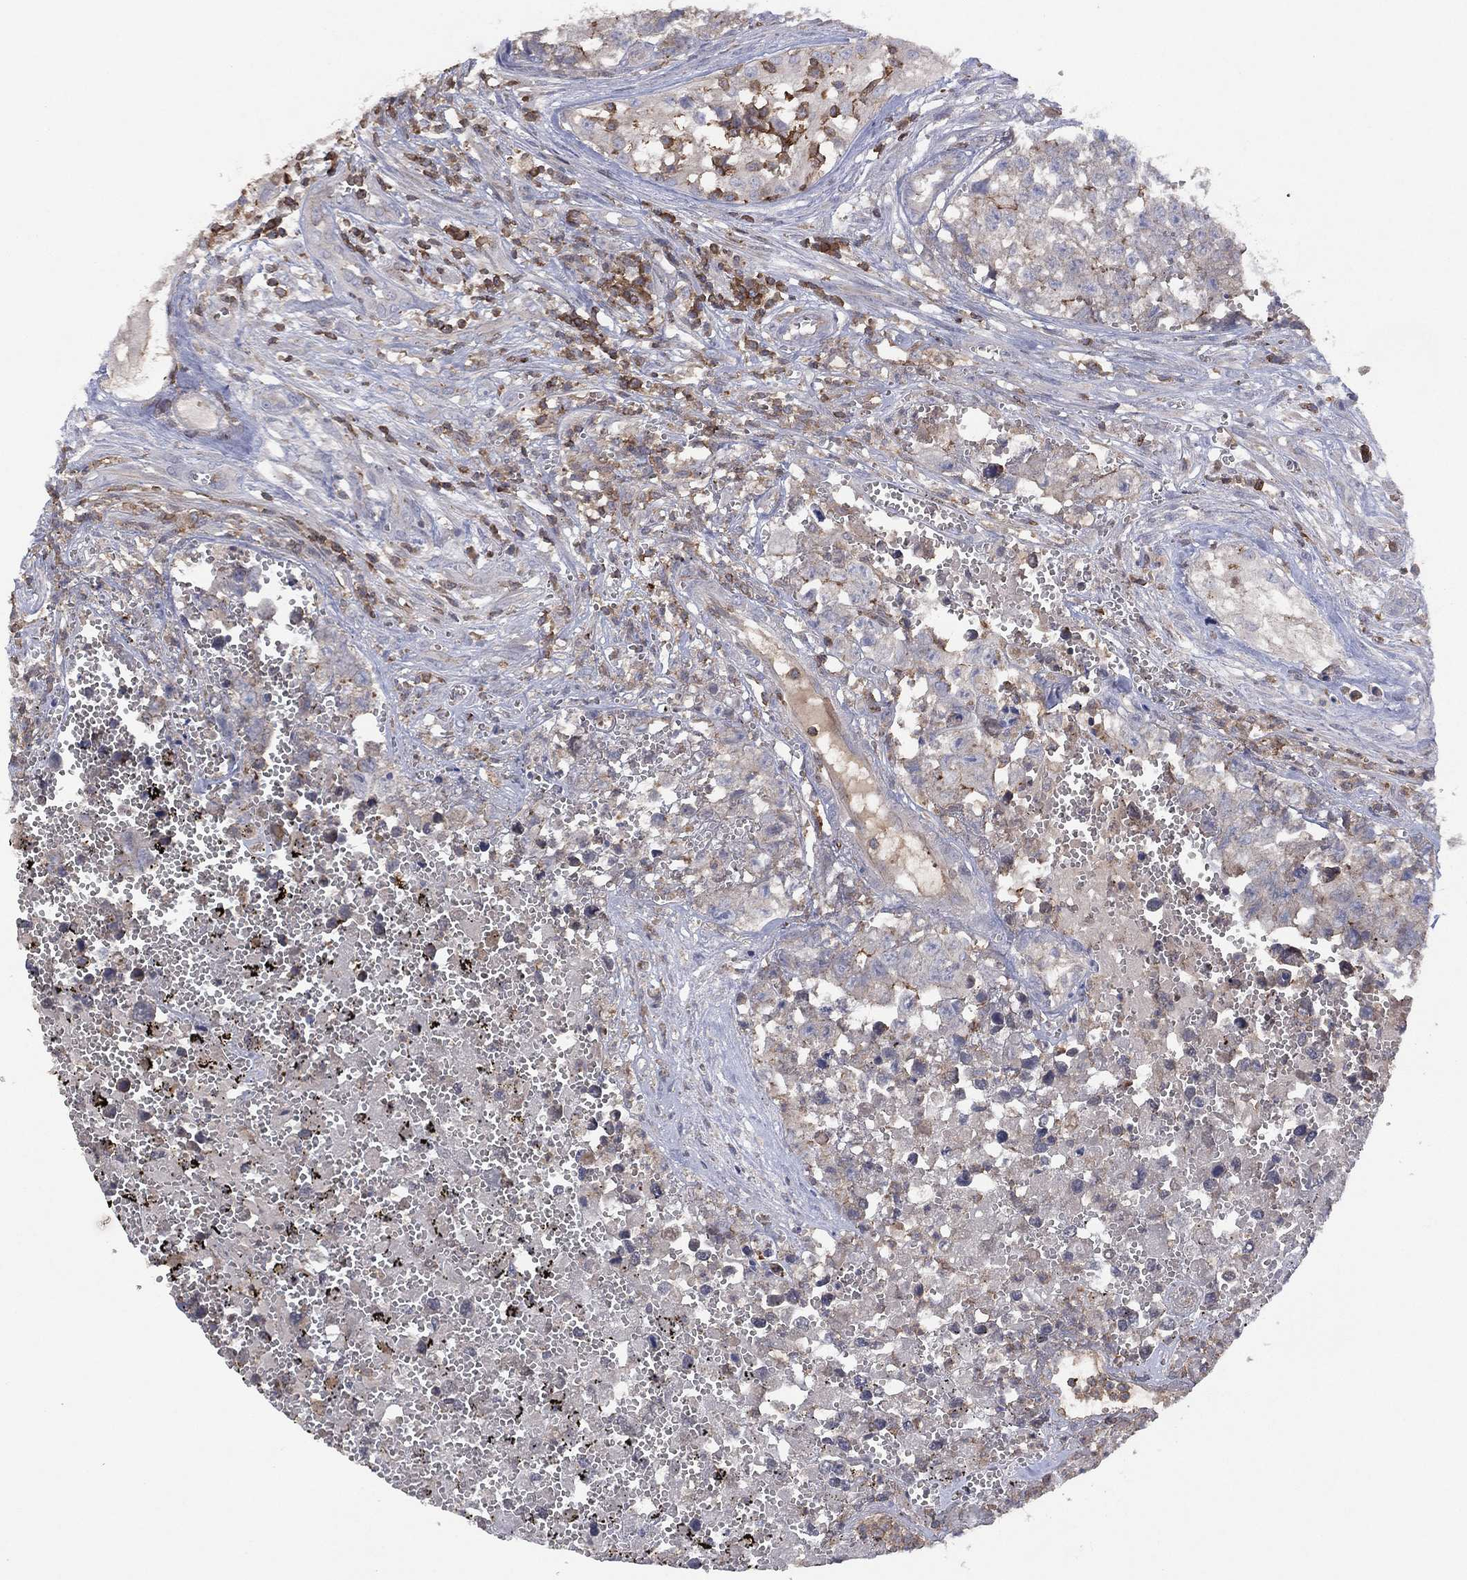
{"staining": {"intensity": "negative", "quantity": "none", "location": "none"}, "tissue": "testis cancer", "cell_type": "Tumor cells", "image_type": "cancer", "snomed": [{"axis": "morphology", "description": "Seminoma, NOS"}, {"axis": "morphology", "description": "Carcinoma, Embryonal, NOS"}, {"axis": "topography", "description": "Testis"}], "caption": "IHC image of testis cancer stained for a protein (brown), which shows no staining in tumor cells.", "gene": "DOCK8", "patient": {"sex": "male", "age": 22}}